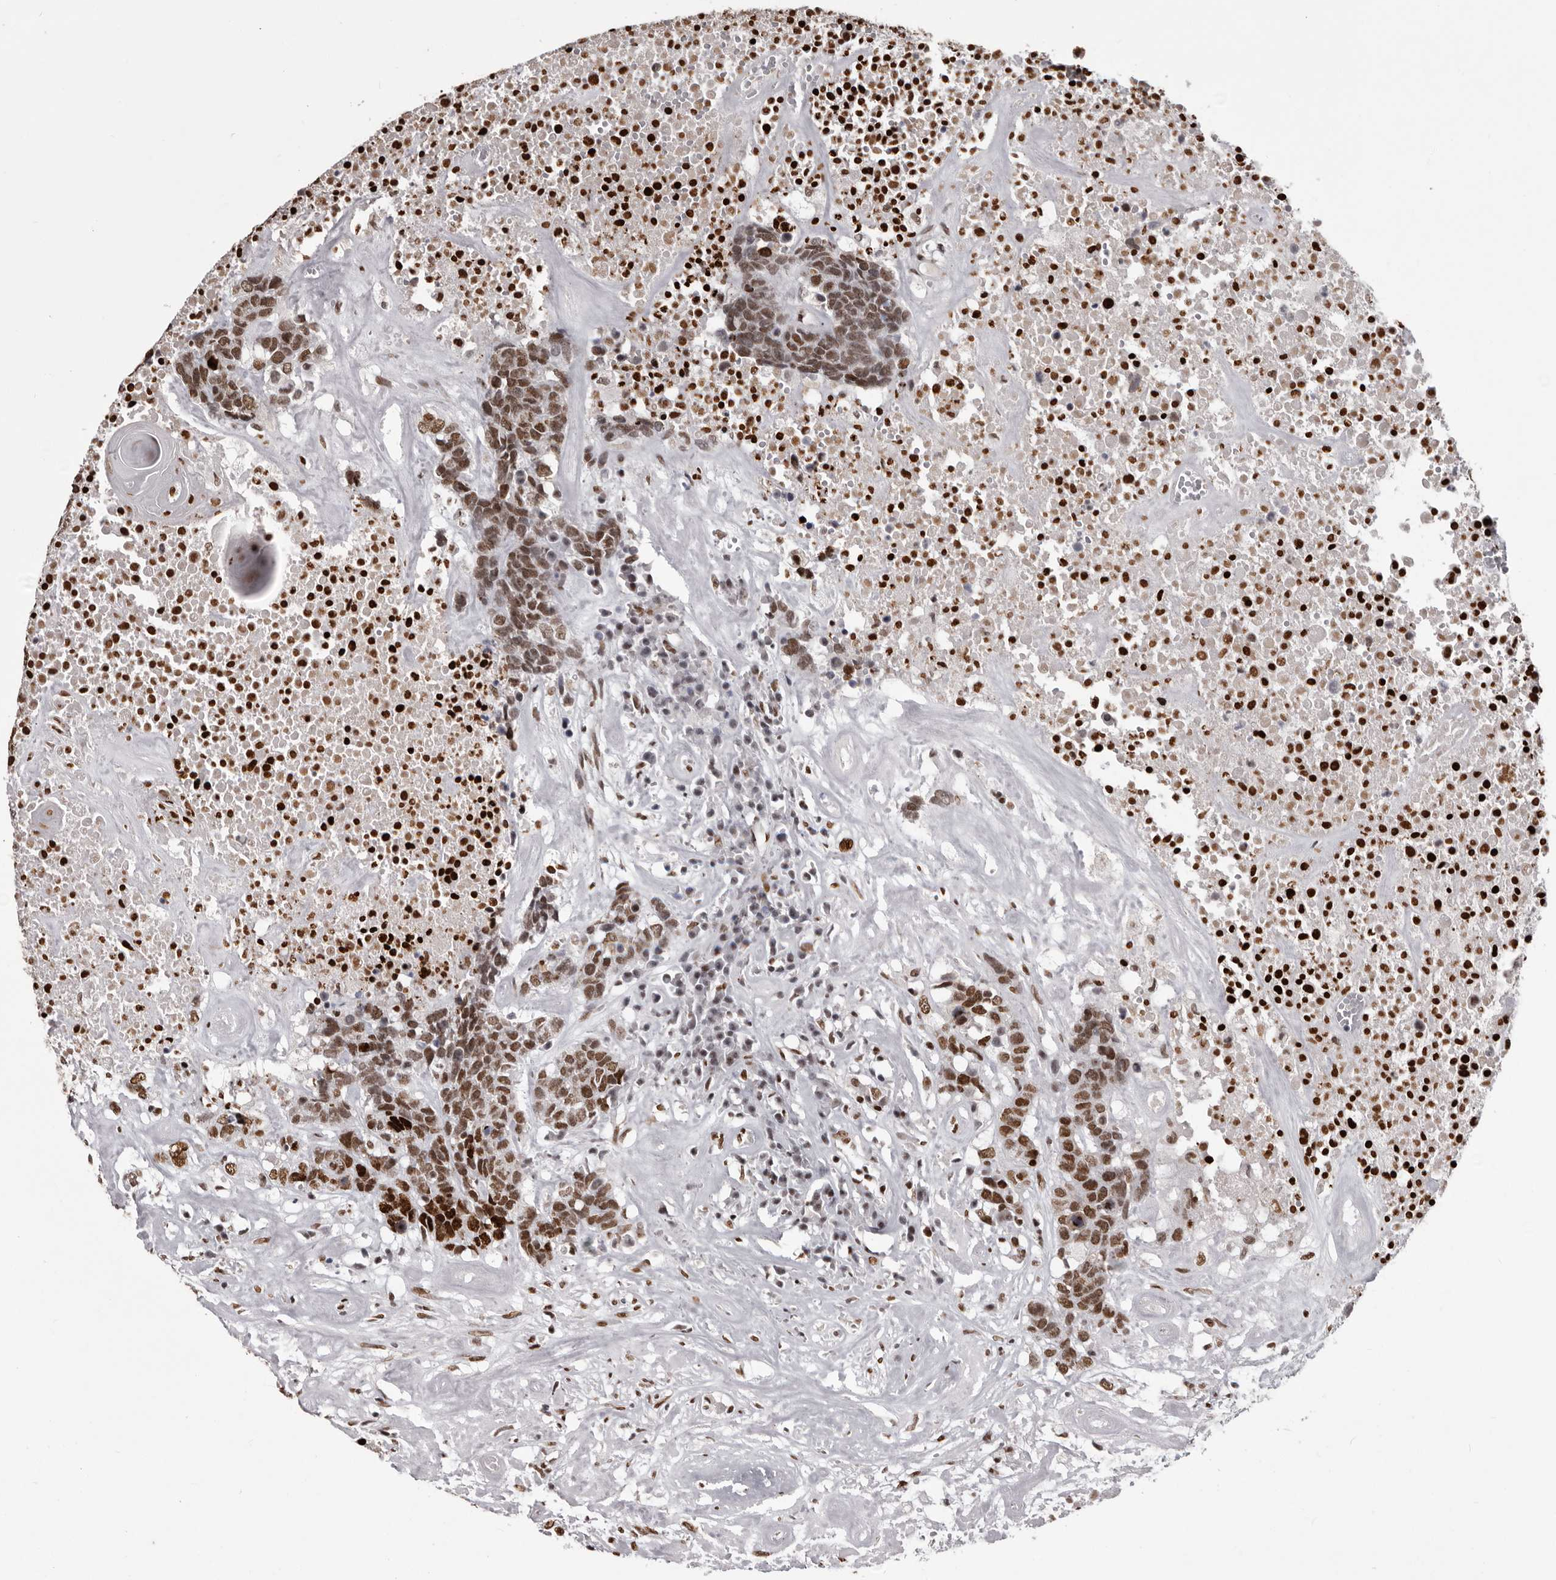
{"staining": {"intensity": "moderate", "quantity": ">75%", "location": "nuclear"}, "tissue": "head and neck cancer", "cell_type": "Tumor cells", "image_type": "cancer", "snomed": [{"axis": "morphology", "description": "Squamous cell carcinoma, NOS"}, {"axis": "topography", "description": "Head-Neck"}], "caption": "Brown immunohistochemical staining in head and neck cancer exhibits moderate nuclear expression in approximately >75% of tumor cells.", "gene": "NUMA1", "patient": {"sex": "male", "age": 66}}